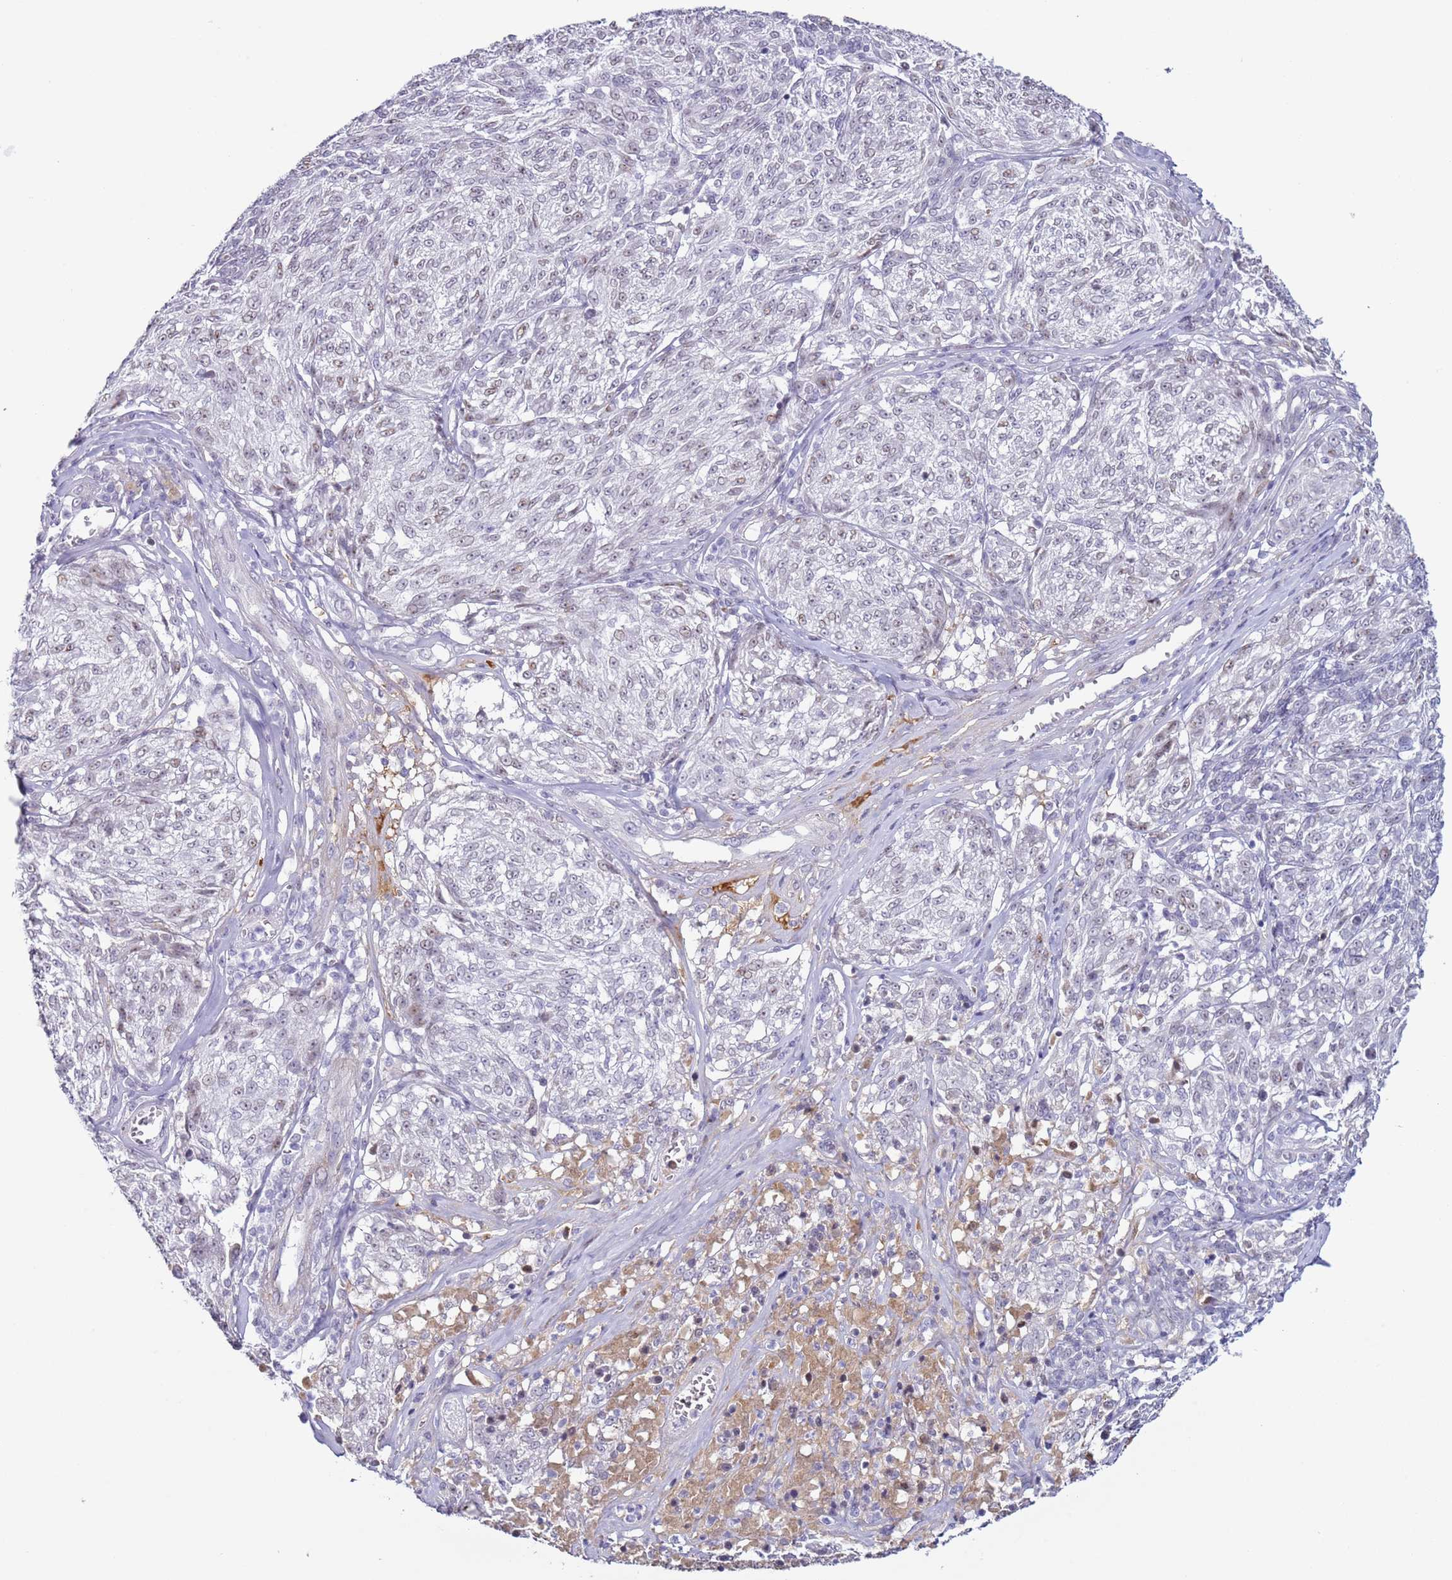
{"staining": {"intensity": "negative", "quantity": "none", "location": "none"}, "tissue": "melanoma", "cell_type": "Tumor cells", "image_type": "cancer", "snomed": [{"axis": "morphology", "description": "Malignant melanoma, NOS"}, {"axis": "topography", "description": "Skin"}], "caption": "There is no significant expression in tumor cells of melanoma.", "gene": "NPAP1", "patient": {"sex": "female", "age": 63}}